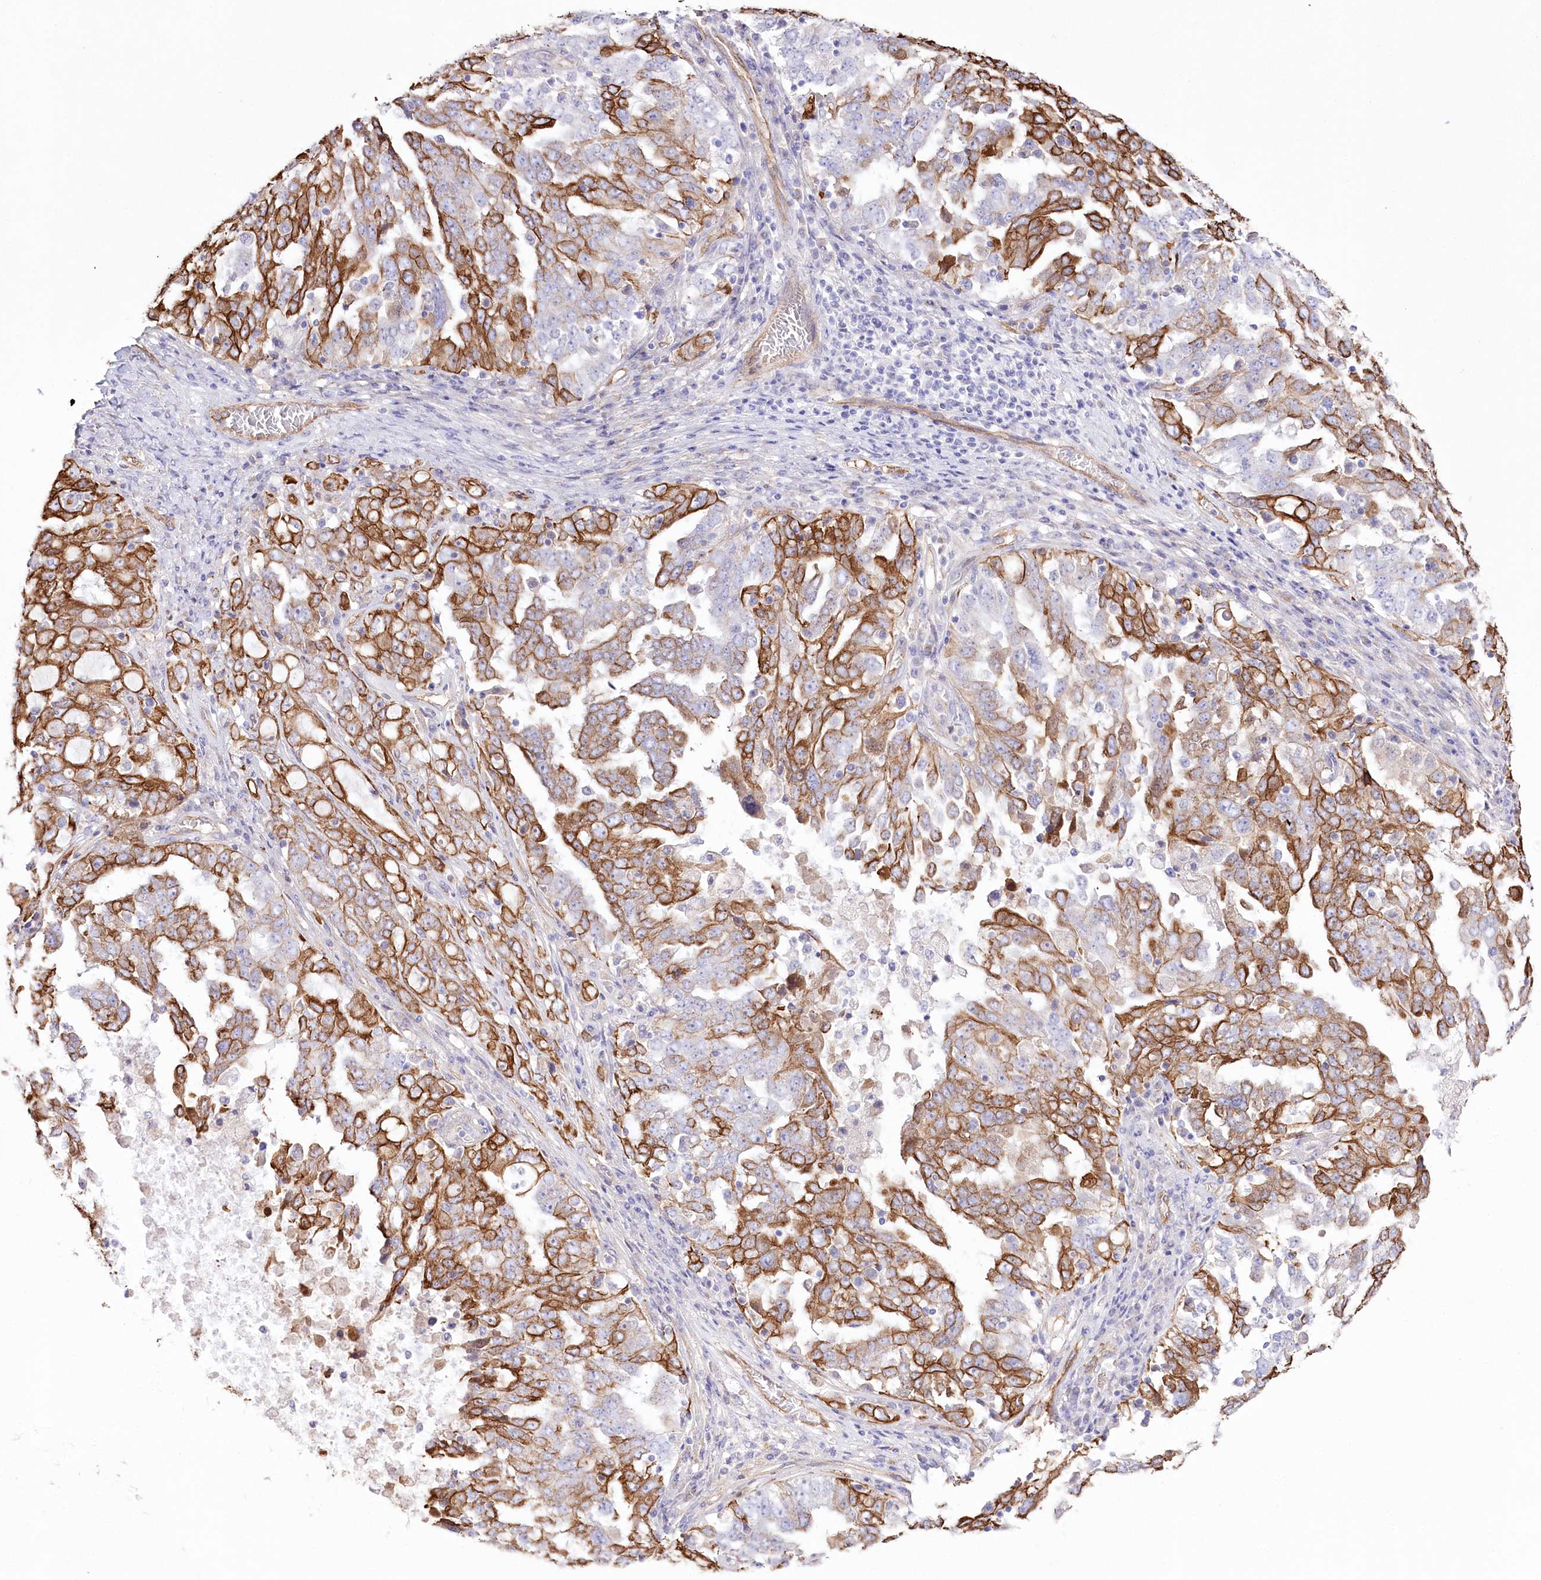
{"staining": {"intensity": "strong", "quantity": ">75%", "location": "cytoplasmic/membranous"}, "tissue": "ovarian cancer", "cell_type": "Tumor cells", "image_type": "cancer", "snomed": [{"axis": "morphology", "description": "Carcinoma, endometroid"}, {"axis": "topography", "description": "Ovary"}], "caption": "IHC photomicrograph of human ovarian cancer stained for a protein (brown), which demonstrates high levels of strong cytoplasmic/membranous positivity in about >75% of tumor cells.", "gene": "SLC39A10", "patient": {"sex": "female", "age": 62}}